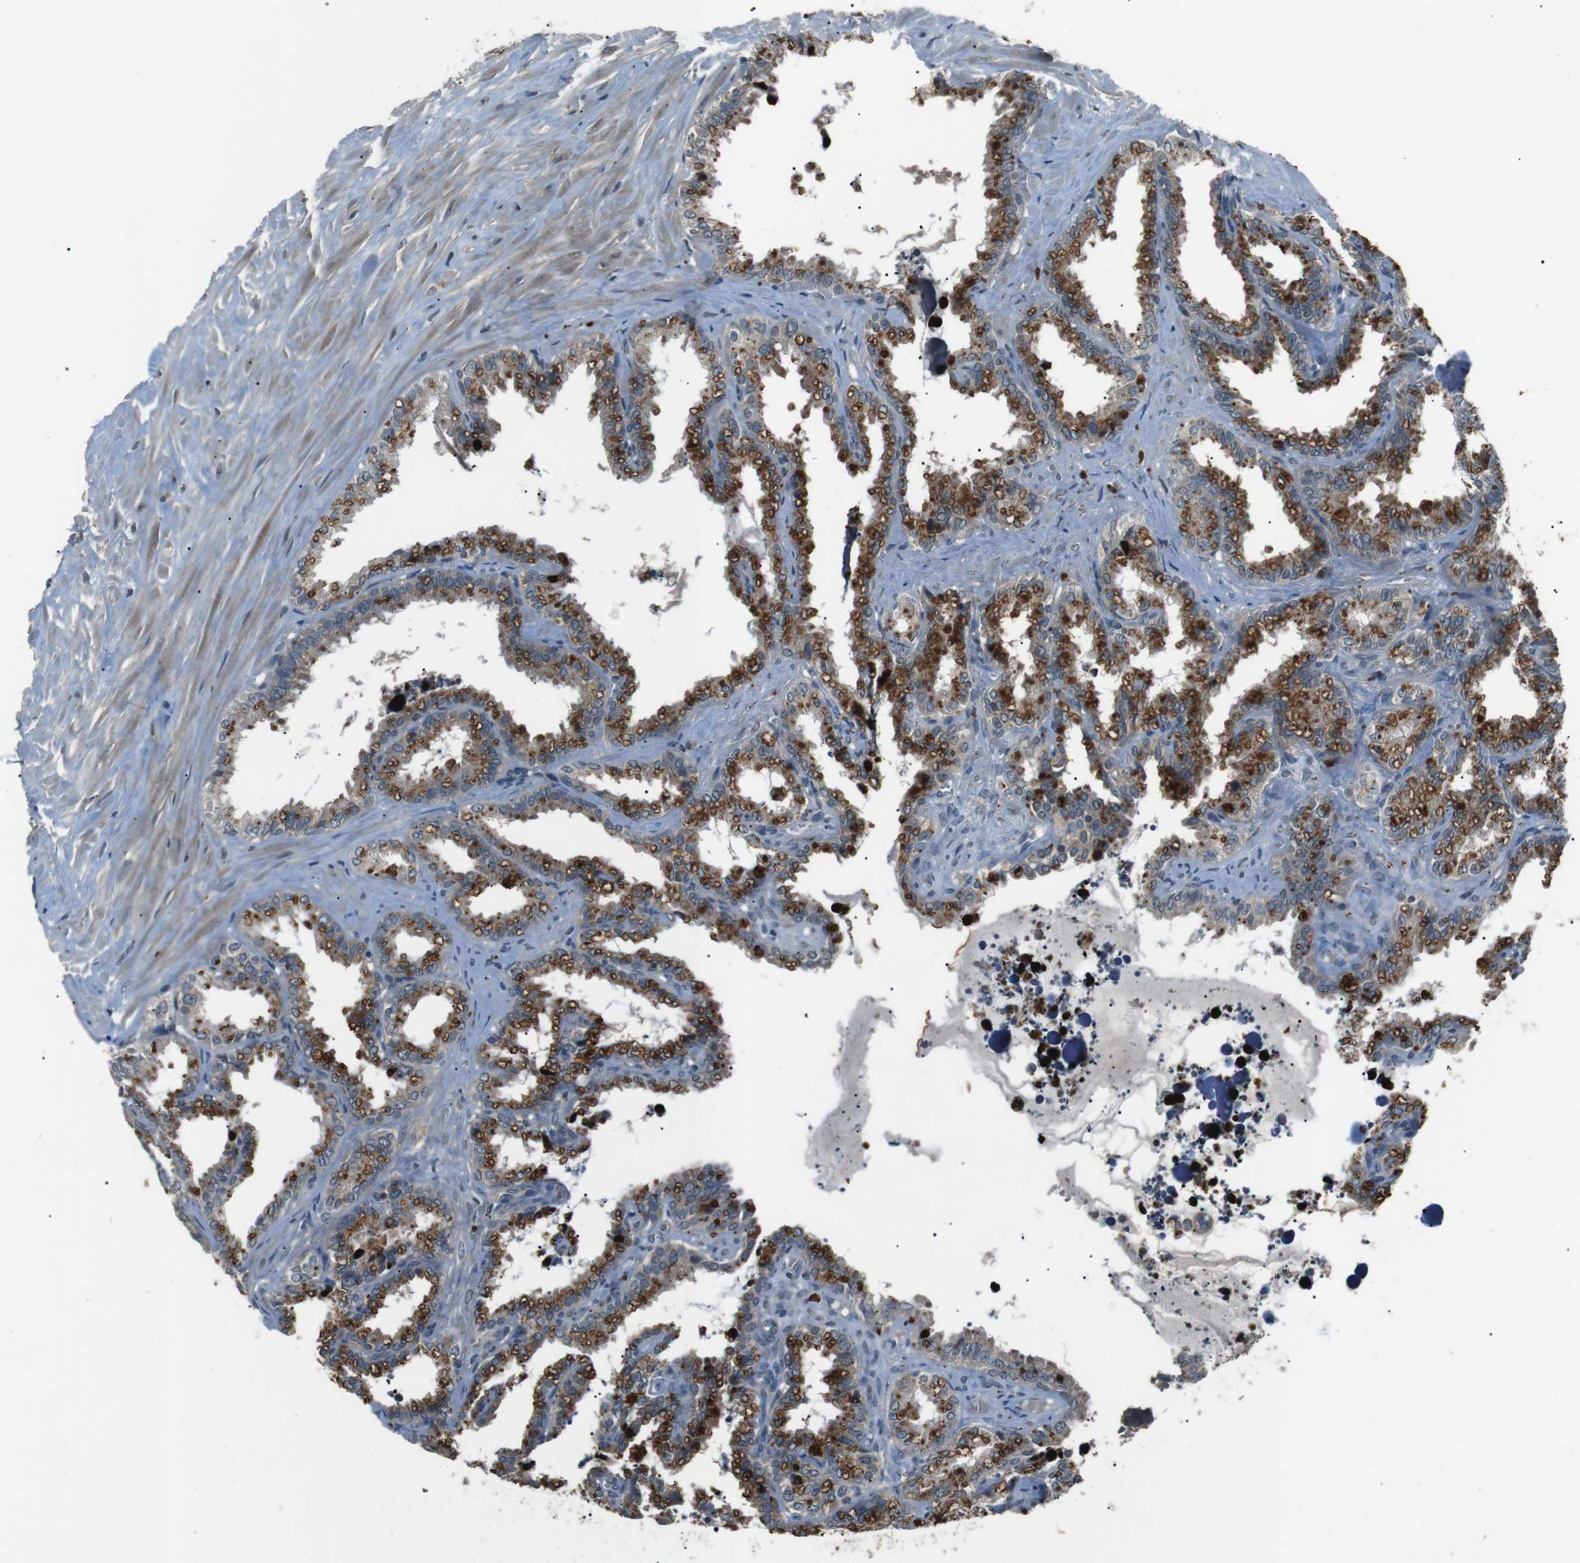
{"staining": {"intensity": "strong", "quantity": "25%-75%", "location": "cytoplasmic/membranous"}, "tissue": "seminal vesicle", "cell_type": "Glandular cells", "image_type": "normal", "snomed": [{"axis": "morphology", "description": "Normal tissue, NOS"}, {"axis": "topography", "description": "Seminal veicle"}], "caption": "Strong cytoplasmic/membranous expression is present in about 25%-75% of glandular cells in benign seminal vesicle. (DAB (3,3'-diaminobenzidine) IHC with brightfield microscopy, high magnification).", "gene": "NEK7", "patient": {"sex": "male", "age": 64}}